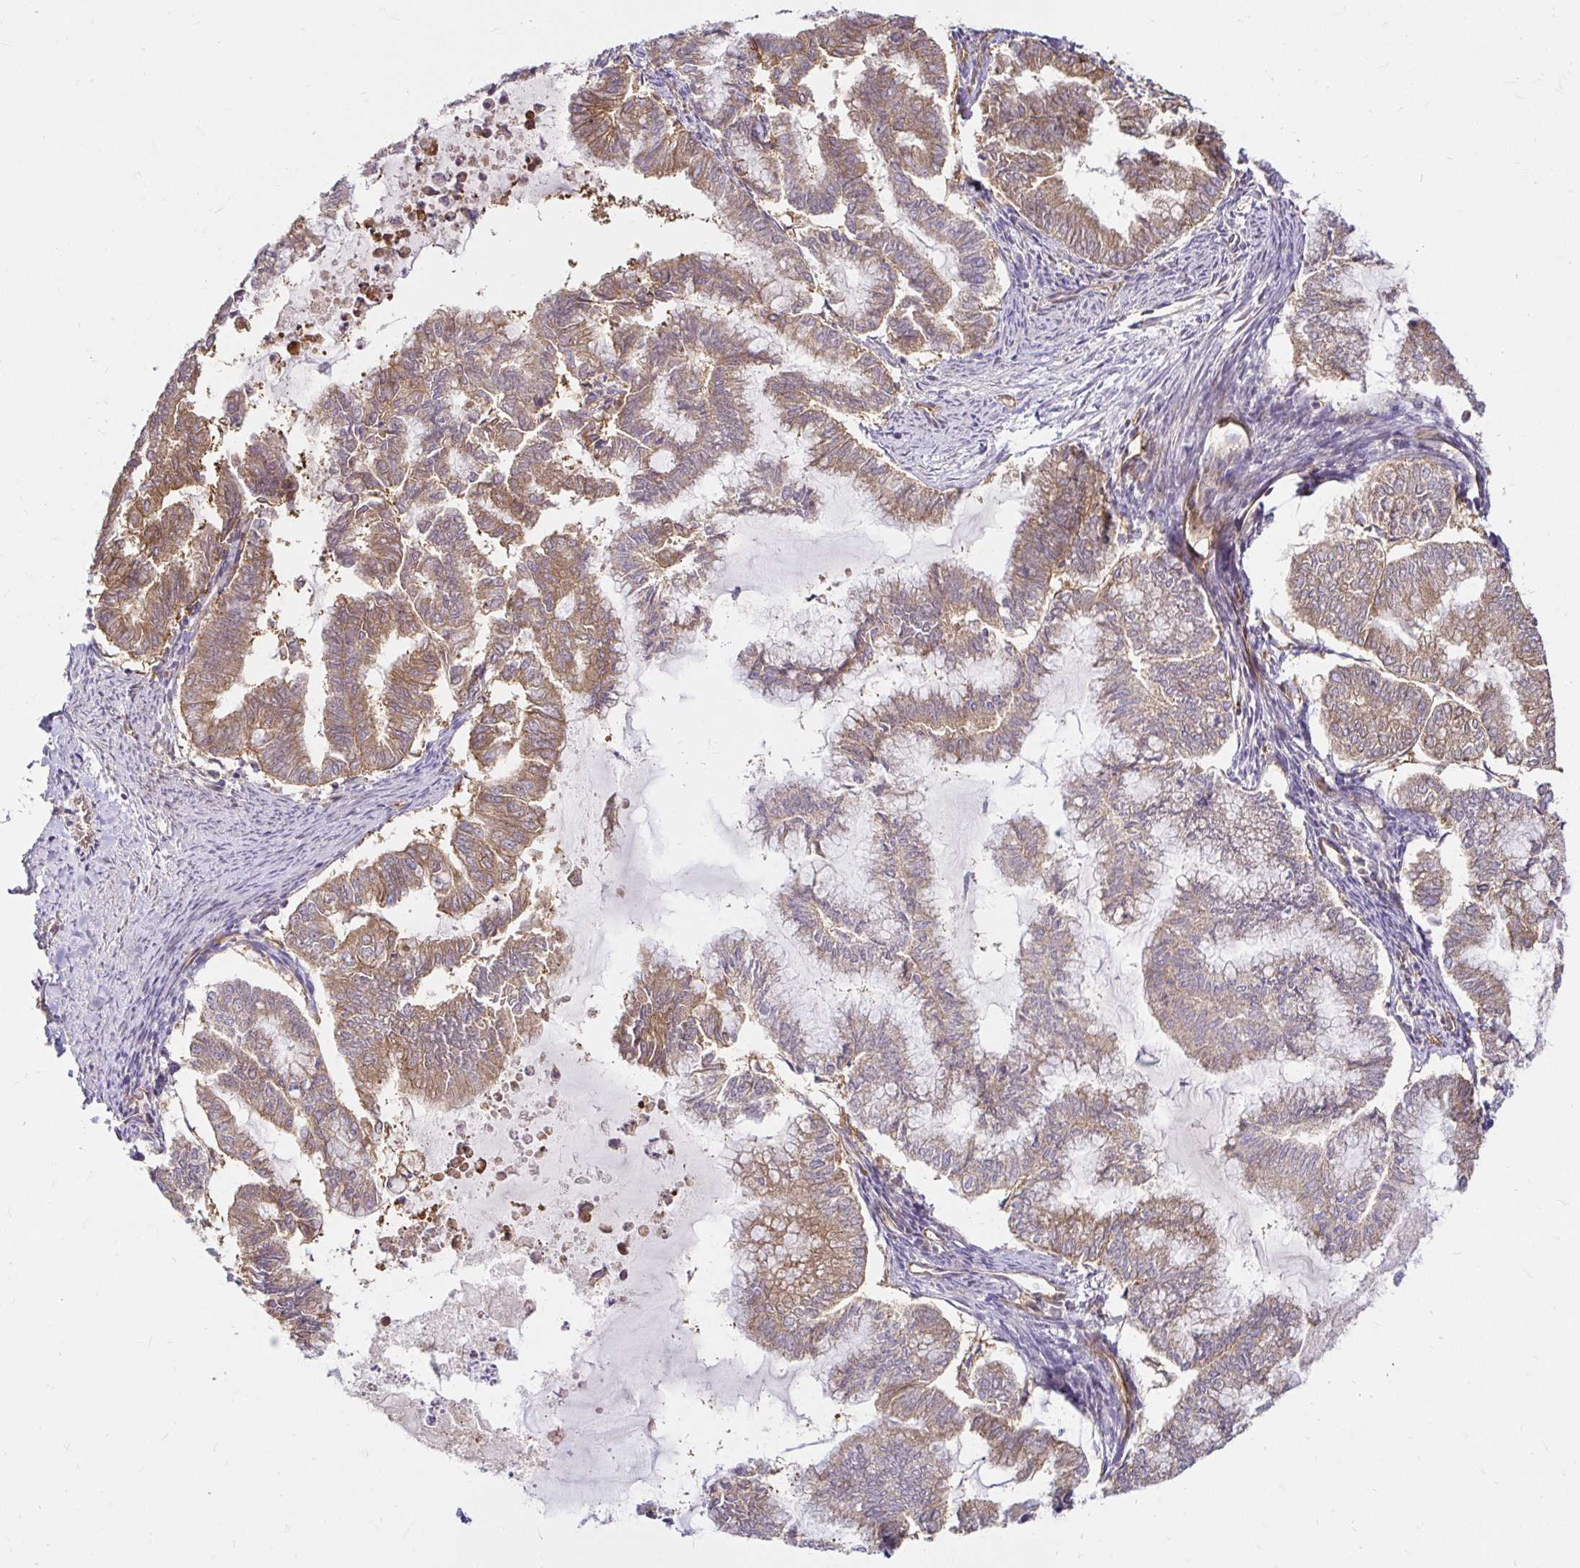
{"staining": {"intensity": "moderate", "quantity": "25%-75%", "location": "cytoplasmic/membranous"}, "tissue": "endometrial cancer", "cell_type": "Tumor cells", "image_type": "cancer", "snomed": [{"axis": "morphology", "description": "Adenocarcinoma, NOS"}, {"axis": "topography", "description": "Endometrium"}], "caption": "A micrograph of human endometrial adenocarcinoma stained for a protein exhibits moderate cytoplasmic/membranous brown staining in tumor cells.", "gene": "ITGA2", "patient": {"sex": "female", "age": 79}}